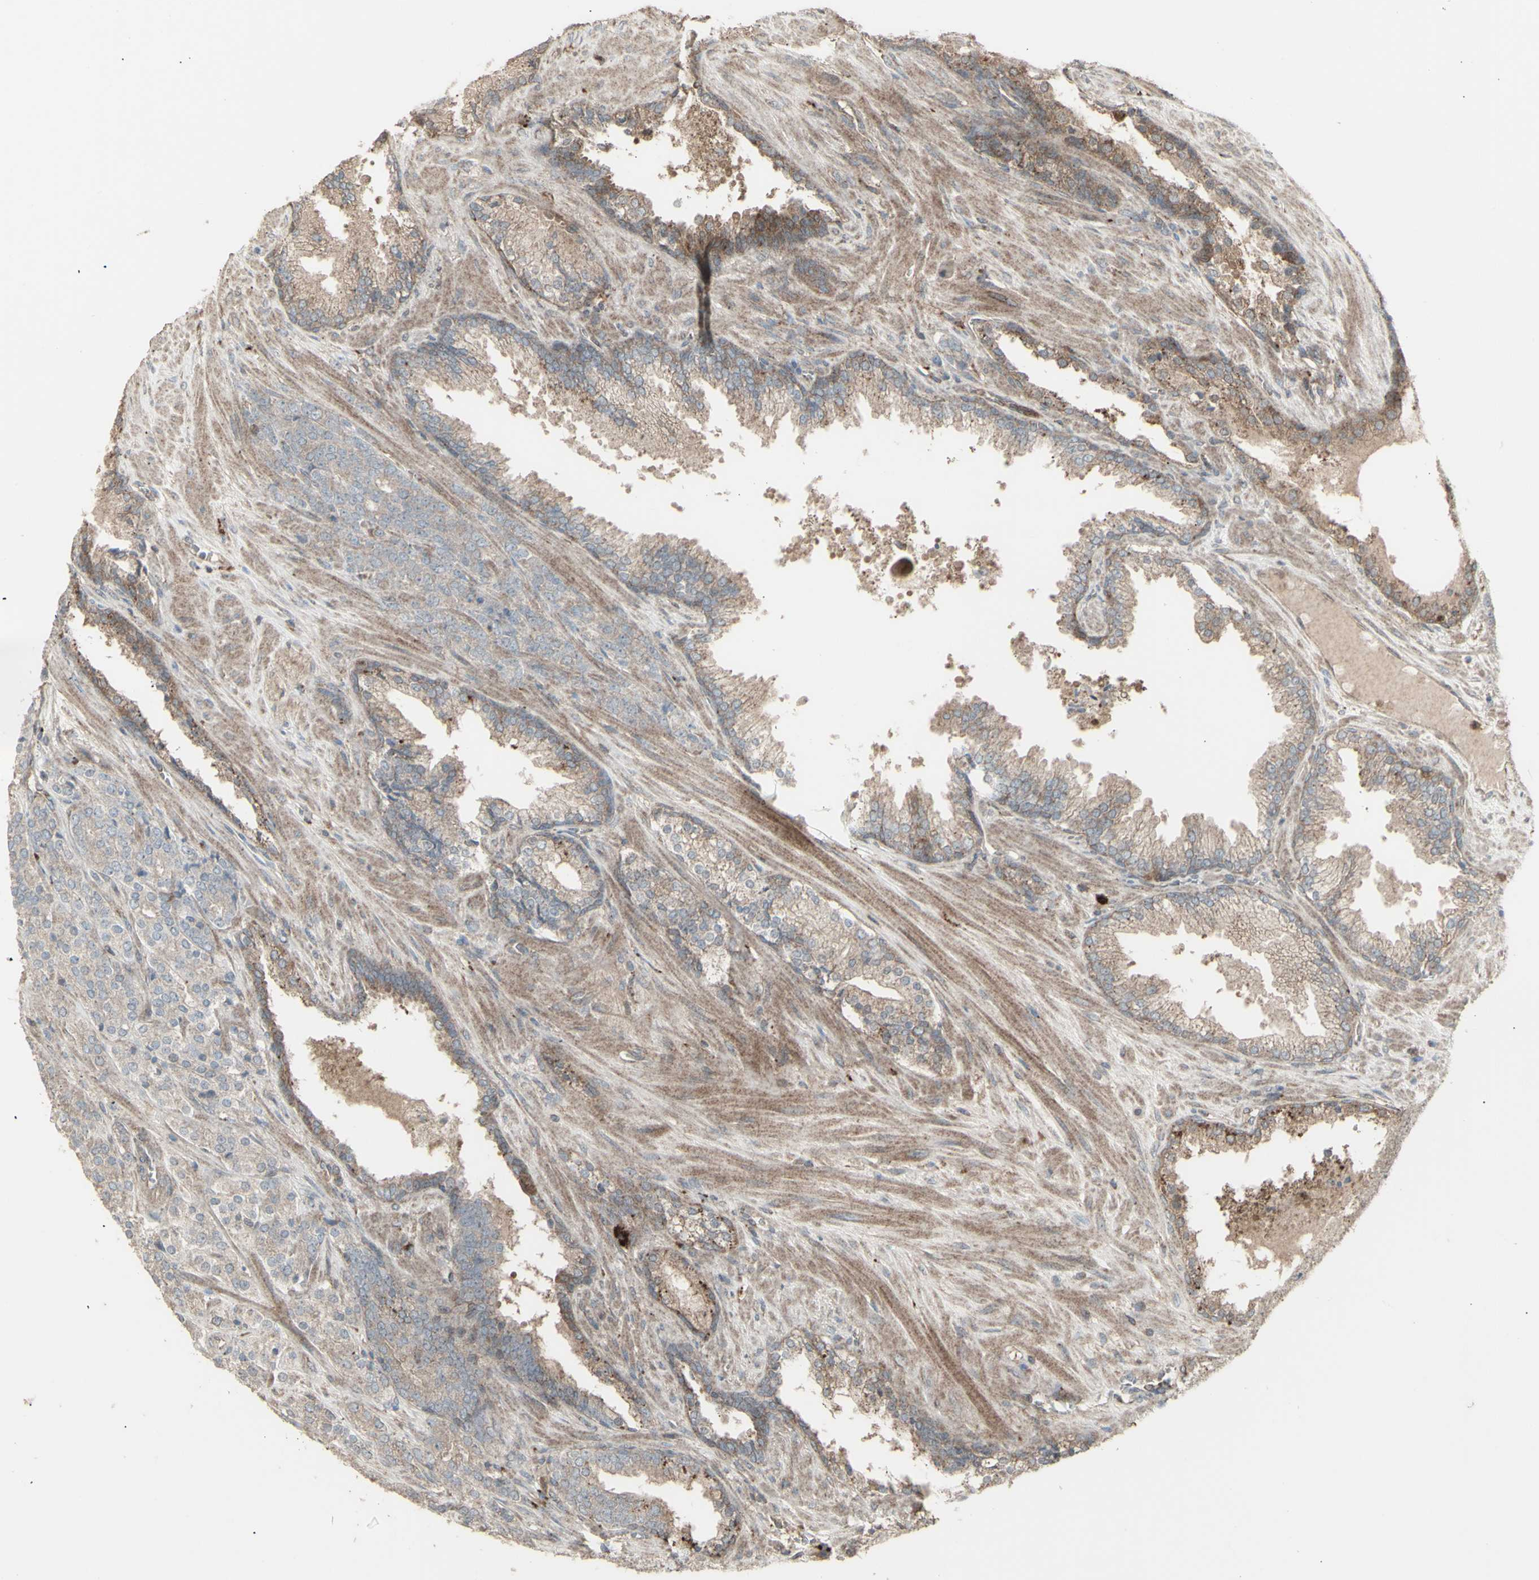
{"staining": {"intensity": "moderate", "quantity": ">75%", "location": "cytoplasmic/membranous"}, "tissue": "prostate cancer", "cell_type": "Tumor cells", "image_type": "cancer", "snomed": [{"axis": "morphology", "description": "Adenocarcinoma, High grade"}, {"axis": "topography", "description": "Prostate"}], "caption": "Immunohistochemistry (IHC) micrograph of neoplastic tissue: prostate high-grade adenocarcinoma stained using immunohistochemistry (IHC) exhibits medium levels of moderate protein expression localized specifically in the cytoplasmic/membranous of tumor cells, appearing as a cytoplasmic/membranous brown color.", "gene": "RNASEL", "patient": {"sex": "male", "age": 71}}